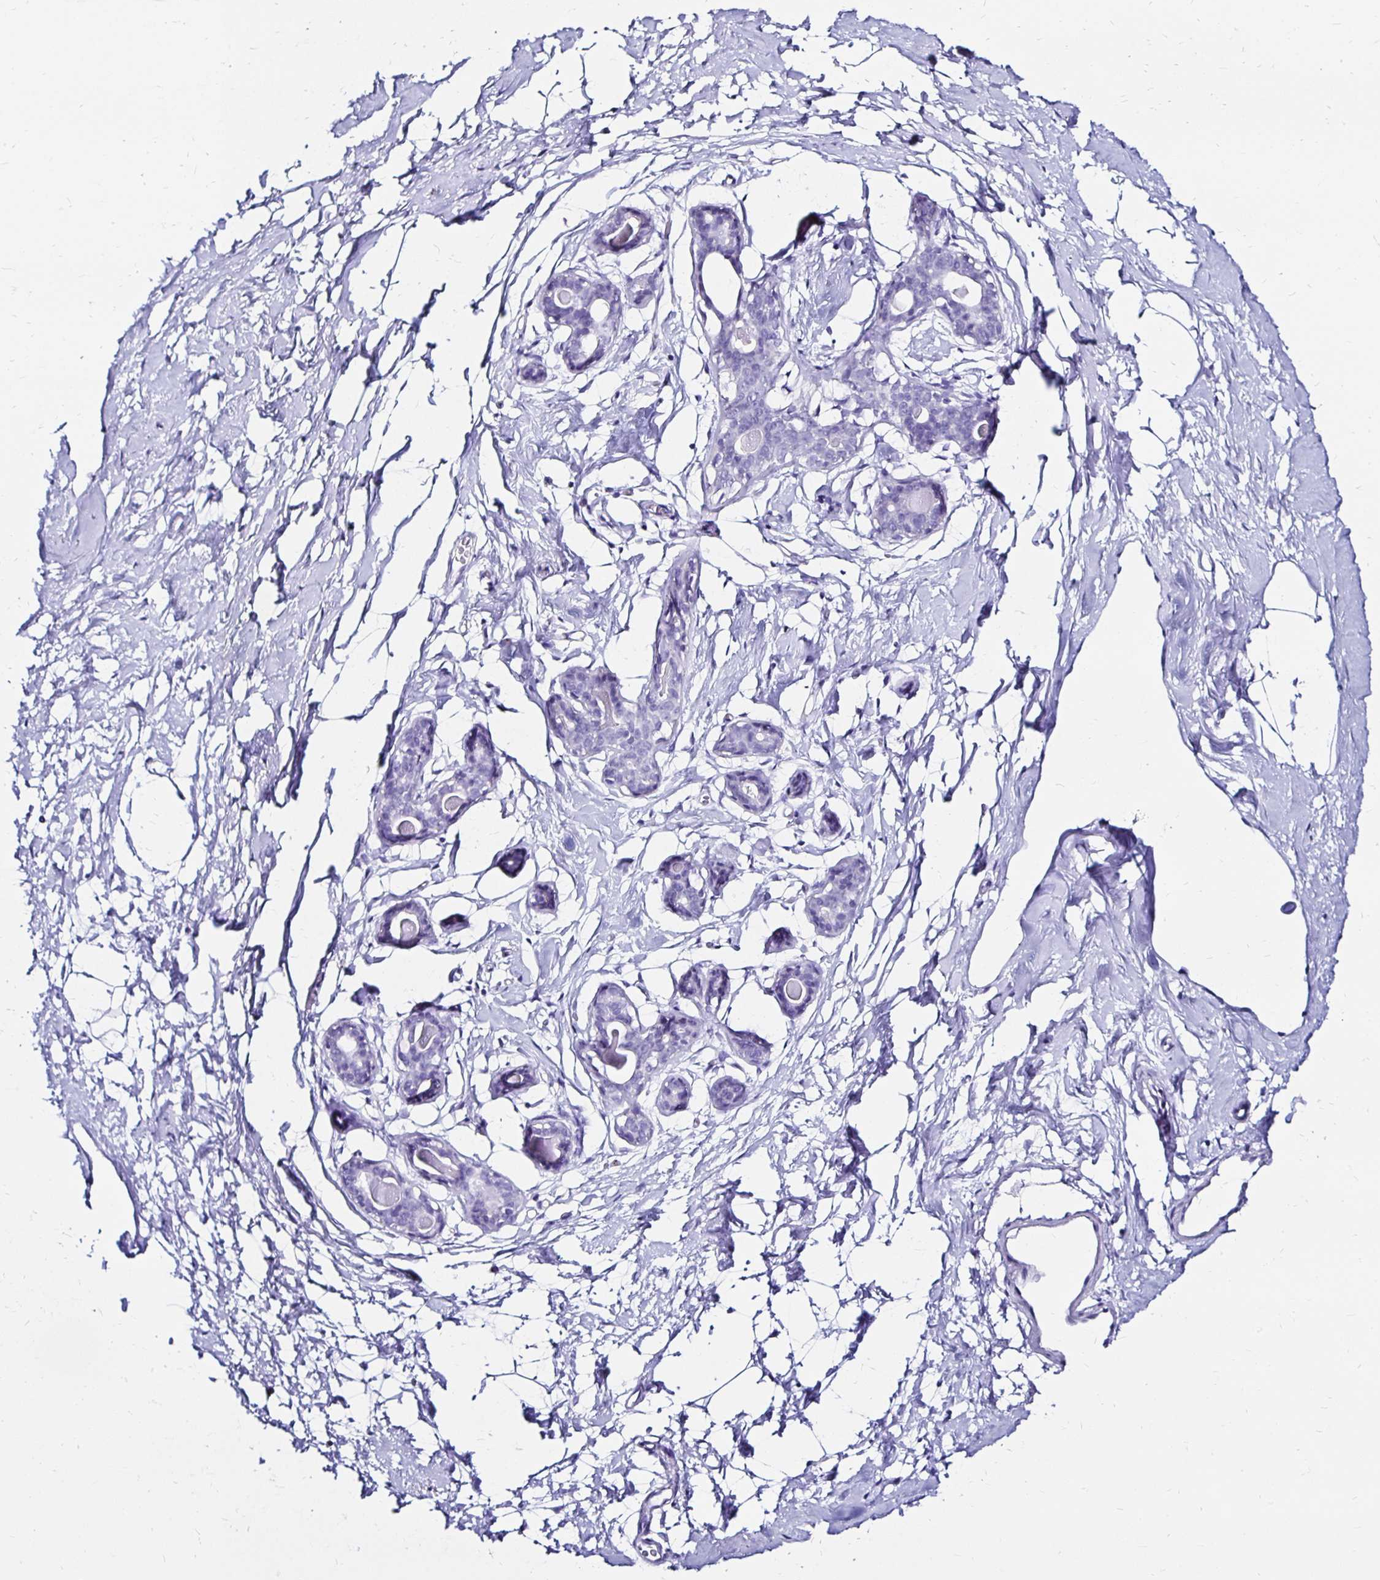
{"staining": {"intensity": "negative", "quantity": "none", "location": "none"}, "tissue": "breast", "cell_type": "Adipocytes", "image_type": "normal", "snomed": [{"axis": "morphology", "description": "Normal tissue, NOS"}, {"axis": "topography", "description": "Breast"}], "caption": "Immunohistochemical staining of unremarkable human breast exhibits no significant expression in adipocytes. Nuclei are stained in blue.", "gene": "KCNT1", "patient": {"sex": "female", "age": 45}}